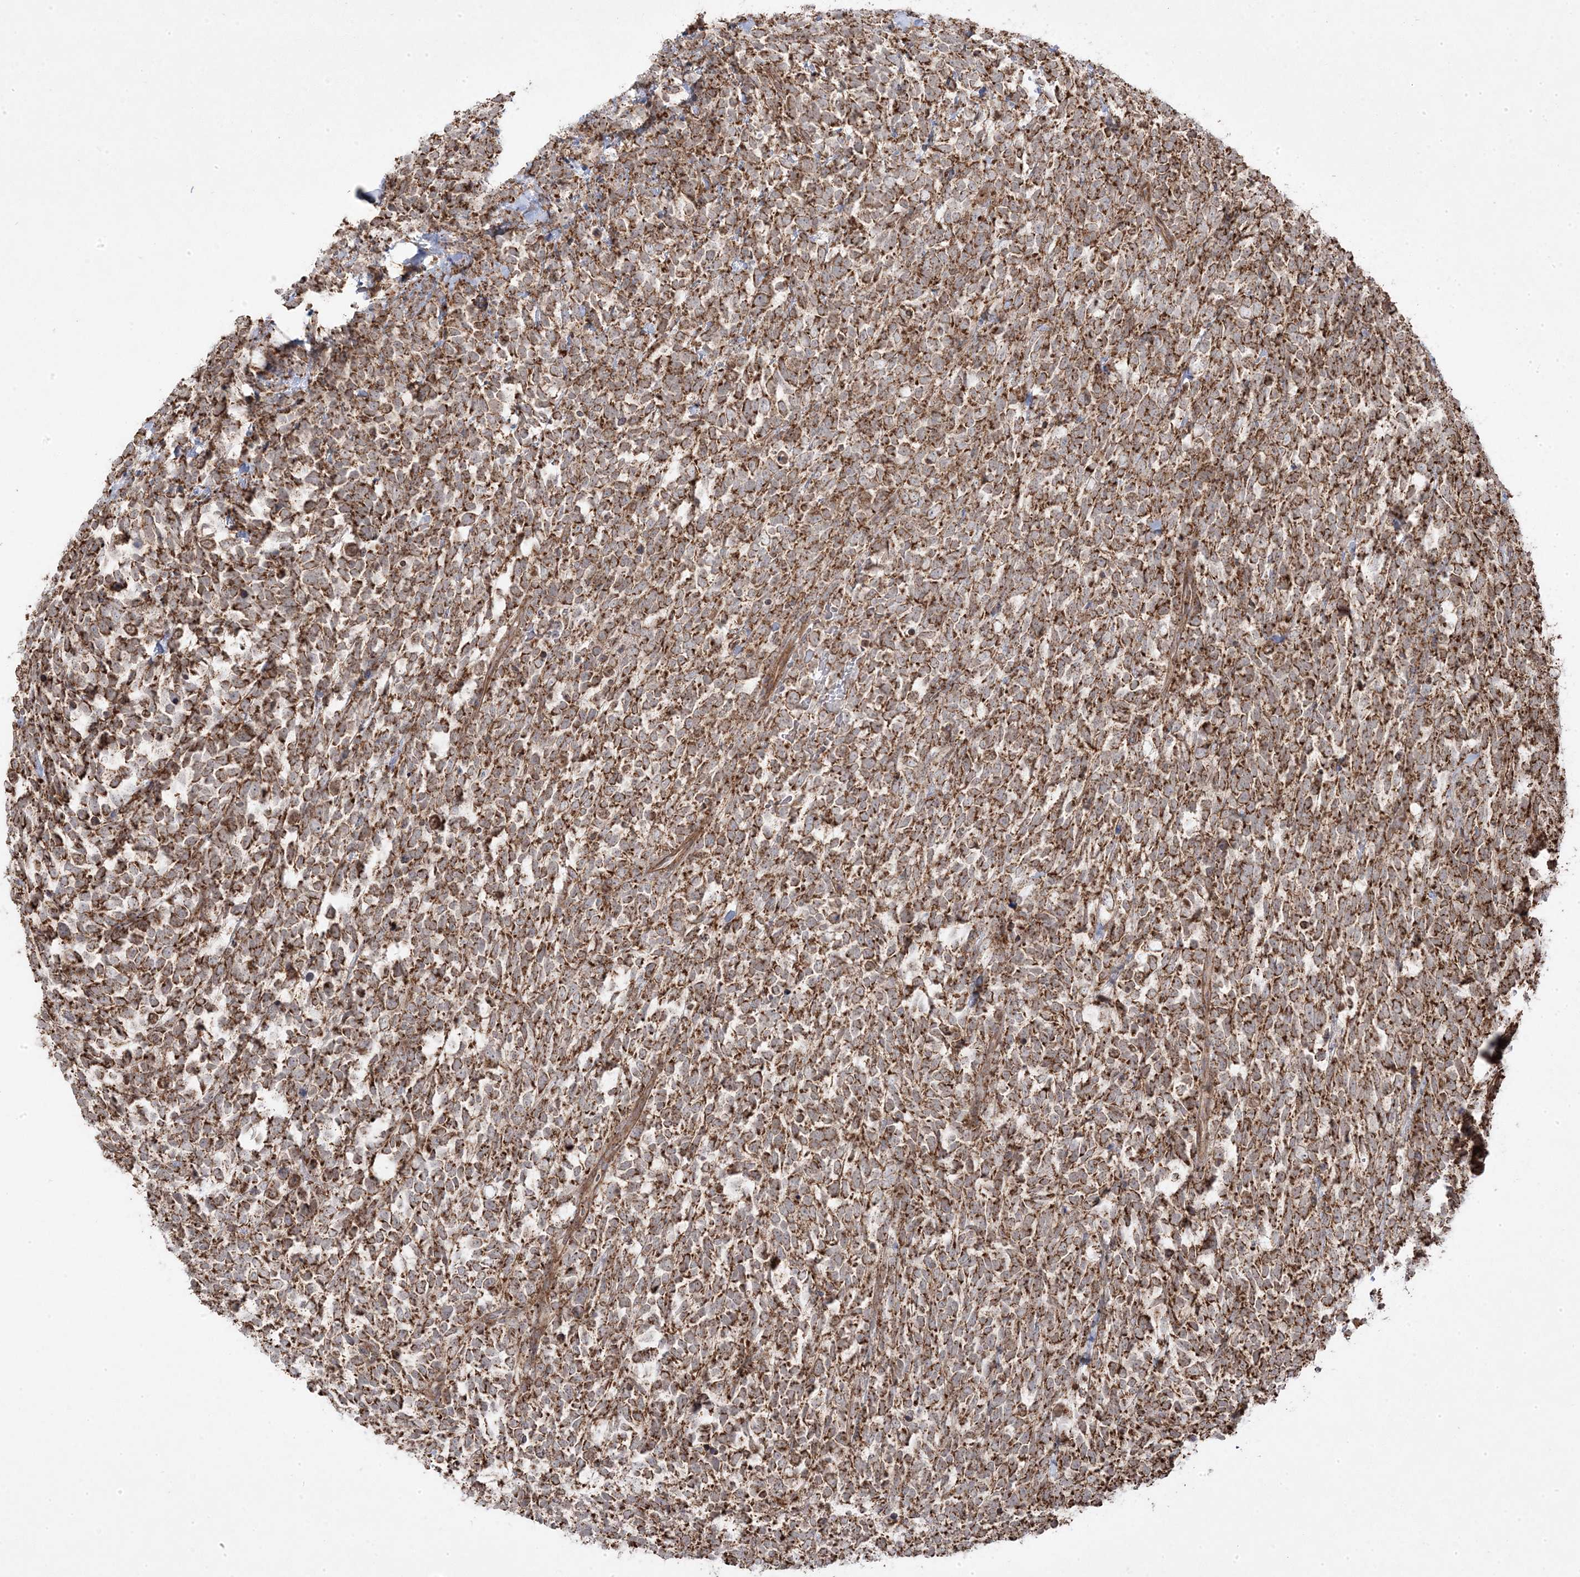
{"staining": {"intensity": "moderate", "quantity": ">75%", "location": "cytoplasmic/membranous"}, "tissue": "urothelial cancer", "cell_type": "Tumor cells", "image_type": "cancer", "snomed": [{"axis": "morphology", "description": "Urothelial carcinoma, High grade"}, {"axis": "topography", "description": "Urinary bladder"}], "caption": "Immunohistochemistry (IHC) (DAB) staining of urothelial carcinoma (high-grade) shows moderate cytoplasmic/membranous protein positivity in approximately >75% of tumor cells. (IHC, brightfield microscopy, high magnification).", "gene": "CLUAP1", "patient": {"sex": "female", "age": 82}}